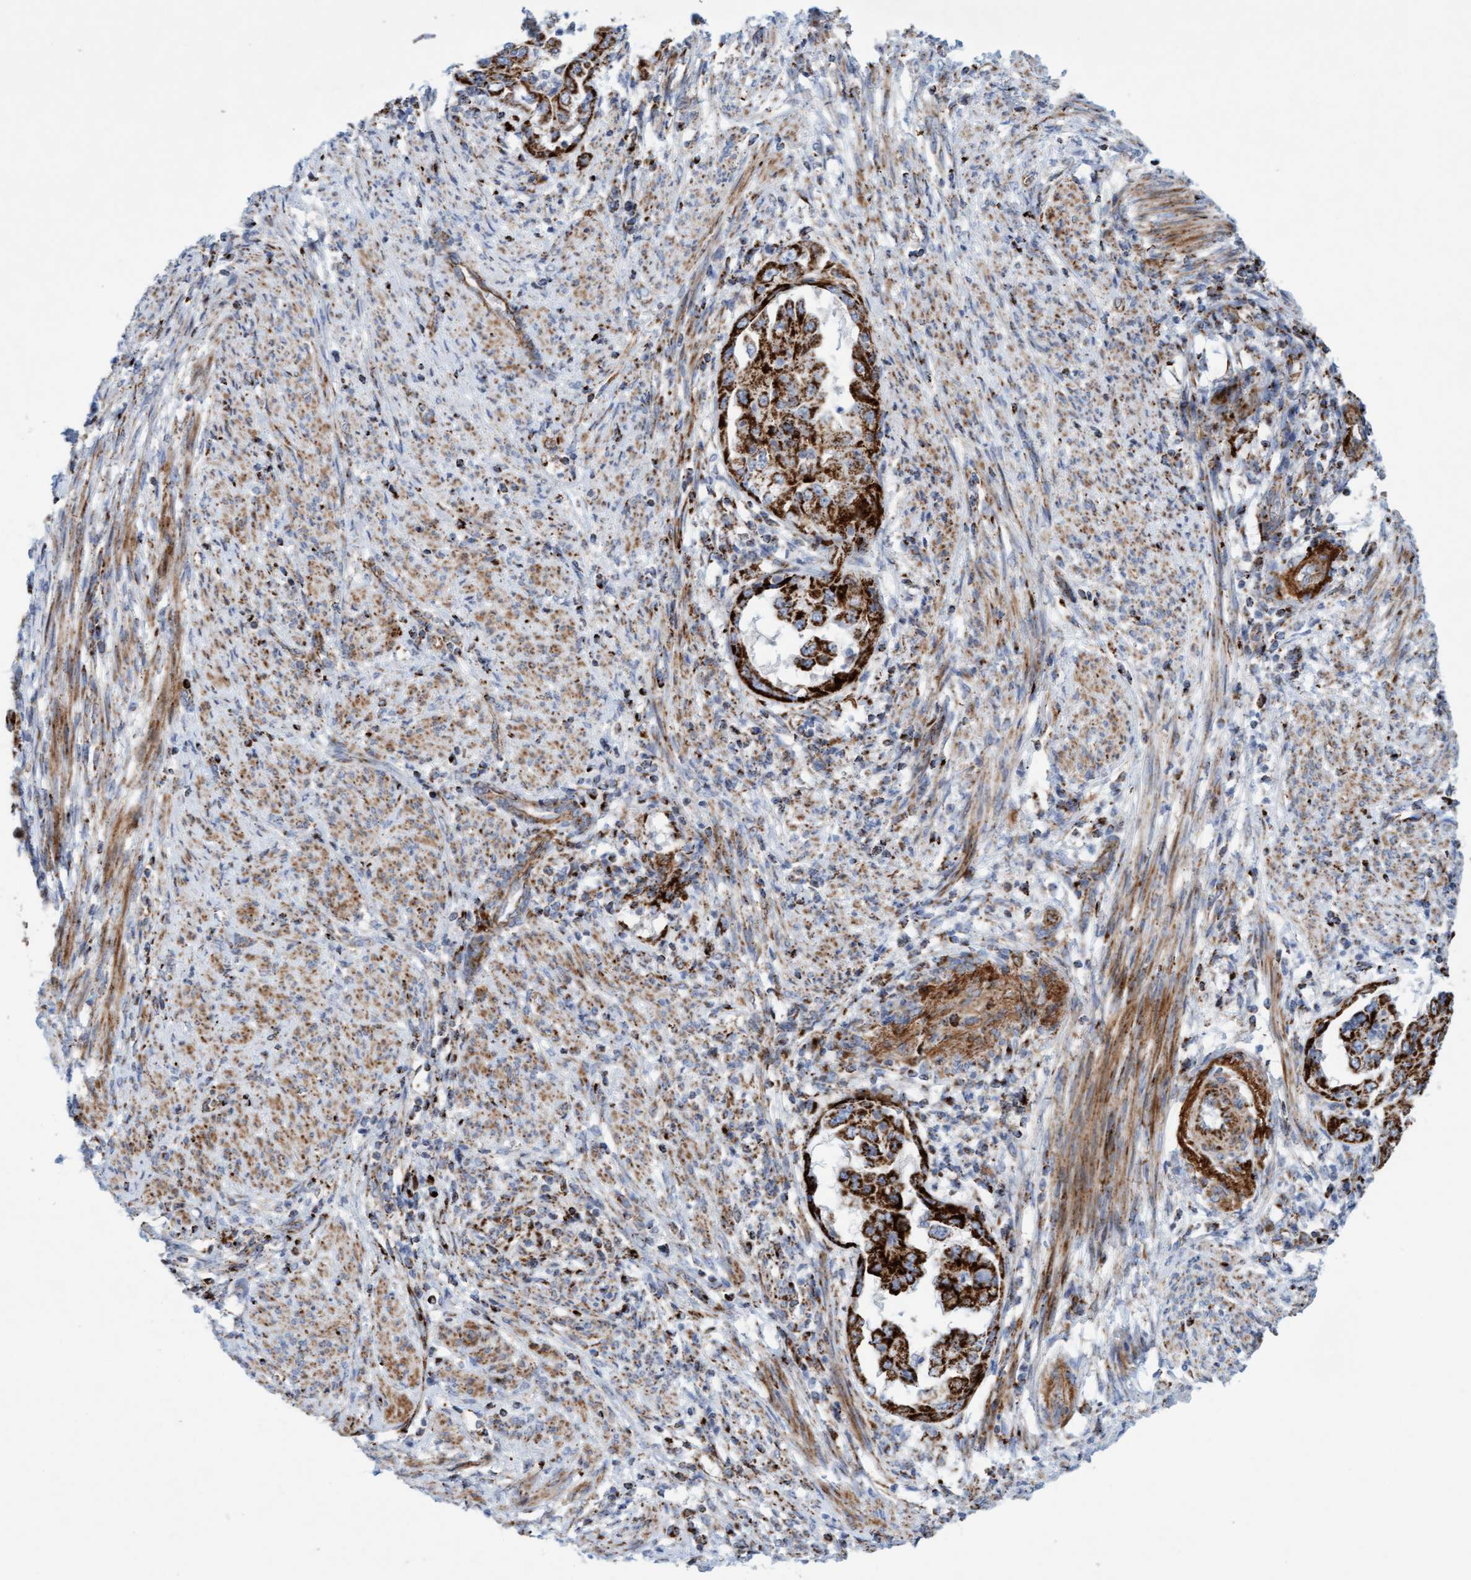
{"staining": {"intensity": "strong", "quantity": ">75%", "location": "cytoplasmic/membranous"}, "tissue": "endometrial cancer", "cell_type": "Tumor cells", "image_type": "cancer", "snomed": [{"axis": "morphology", "description": "Adenocarcinoma, NOS"}, {"axis": "topography", "description": "Endometrium"}], "caption": "Immunohistochemical staining of adenocarcinoma (endometrial) displays high levels of strong cytoplasmic/membranous protein staining in about >75% of tumor cells.", "gene": "GGTA1", "patient": {"sex": "female", "age": 85}}